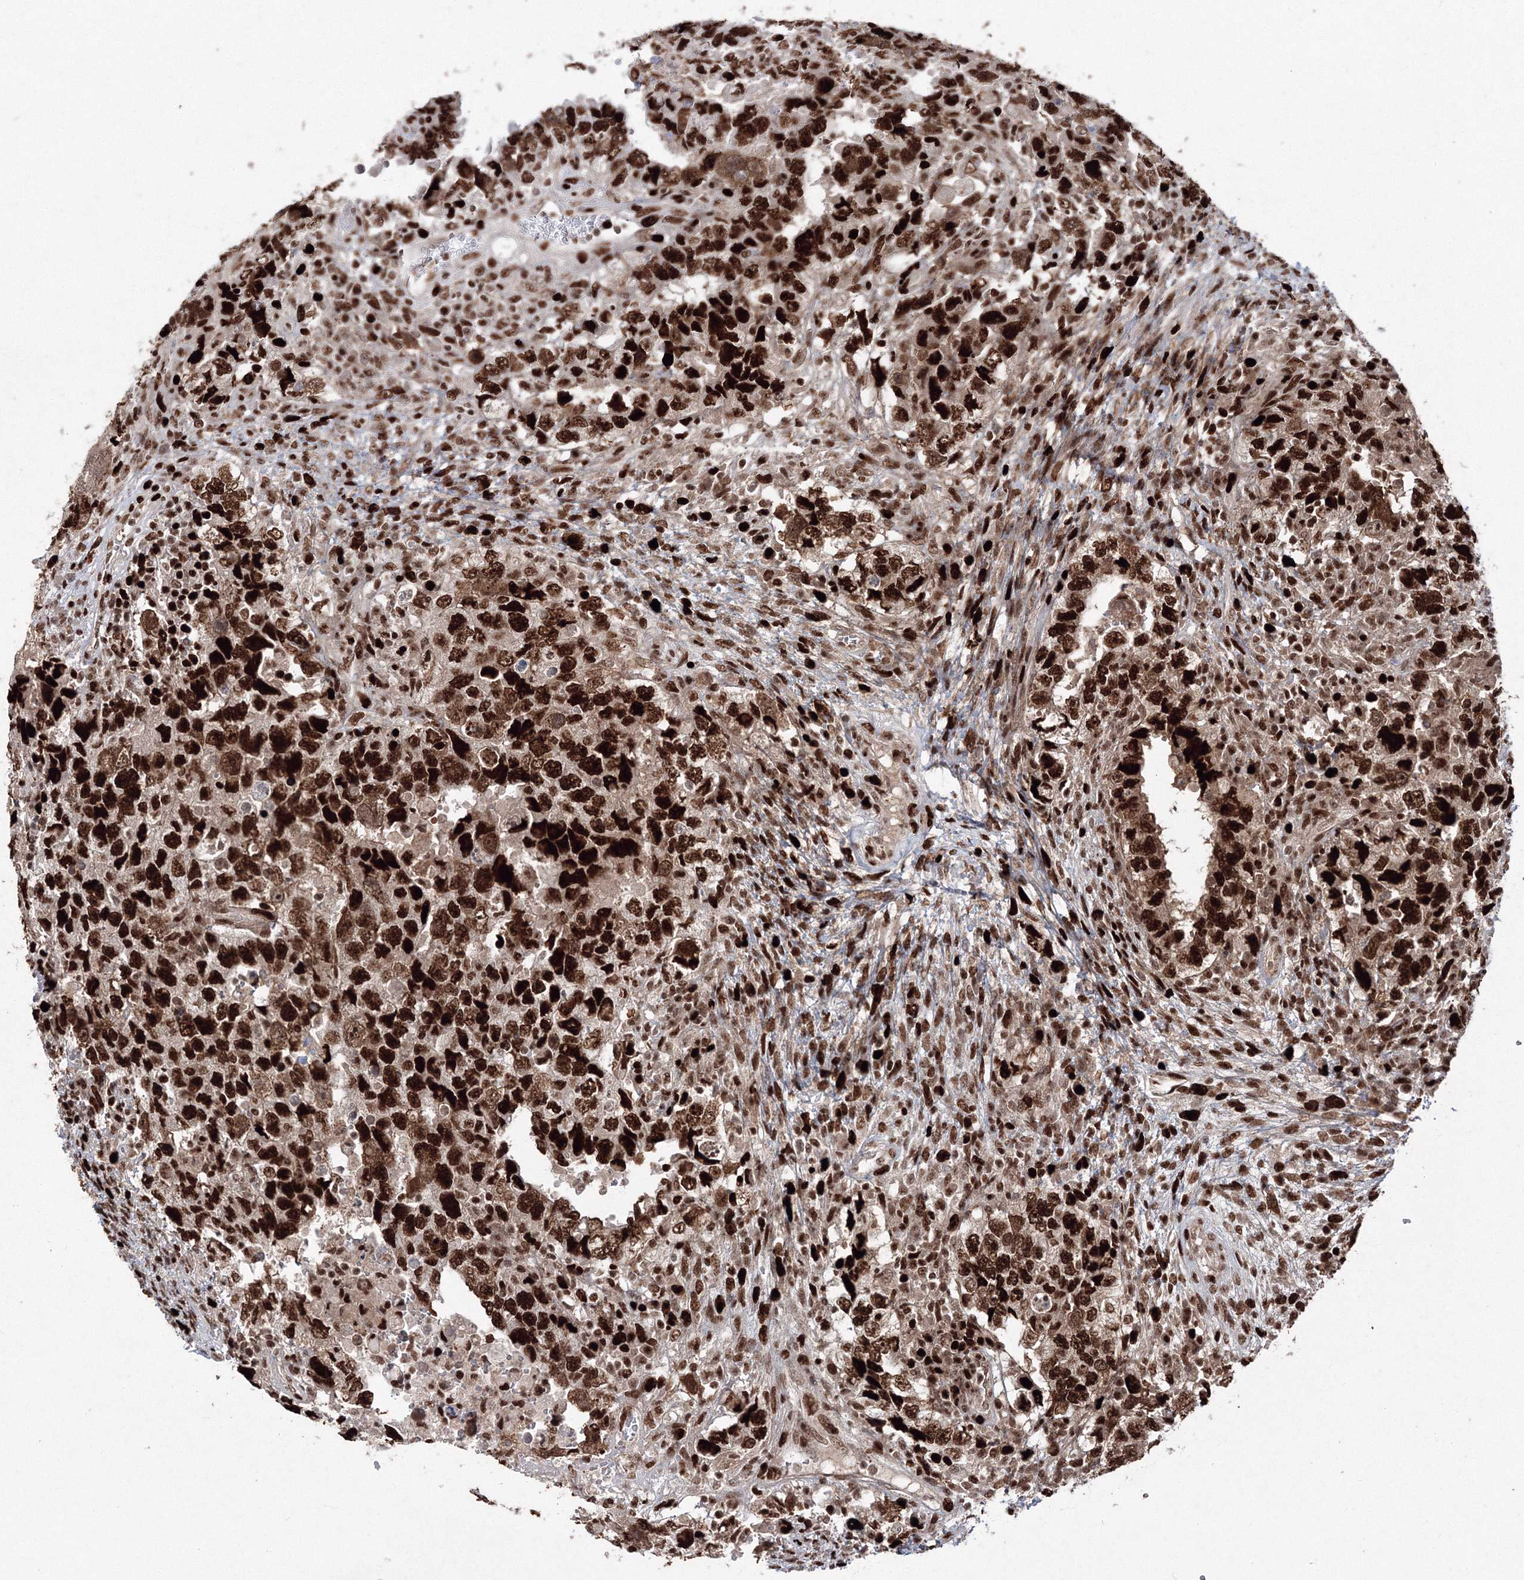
{"staining": {"intensity": "strong", "quantity": ">75%", "location": "nuclear"}, "tissue": "testis cancer", "cell_type": "Tumor cells", "image_type": "cancer", "snomed": [{"axis": "morphology", "description": "Carcinoma, Embryonal, NOS"}, {"axis": "topography", "description": "Testis"}], "caption": "Immunohistochemical staining of human testis embryonal carcinoma demonstrates high levels of strong nuclear staining in approximately >75% of tumor cells. The staining was performed using DAB, with brown indicating positive protein expression. Nuclei are stained blue with hematoxylin.", "gene": "LIG1", "patient": {"sex": "male", "age": 26}}